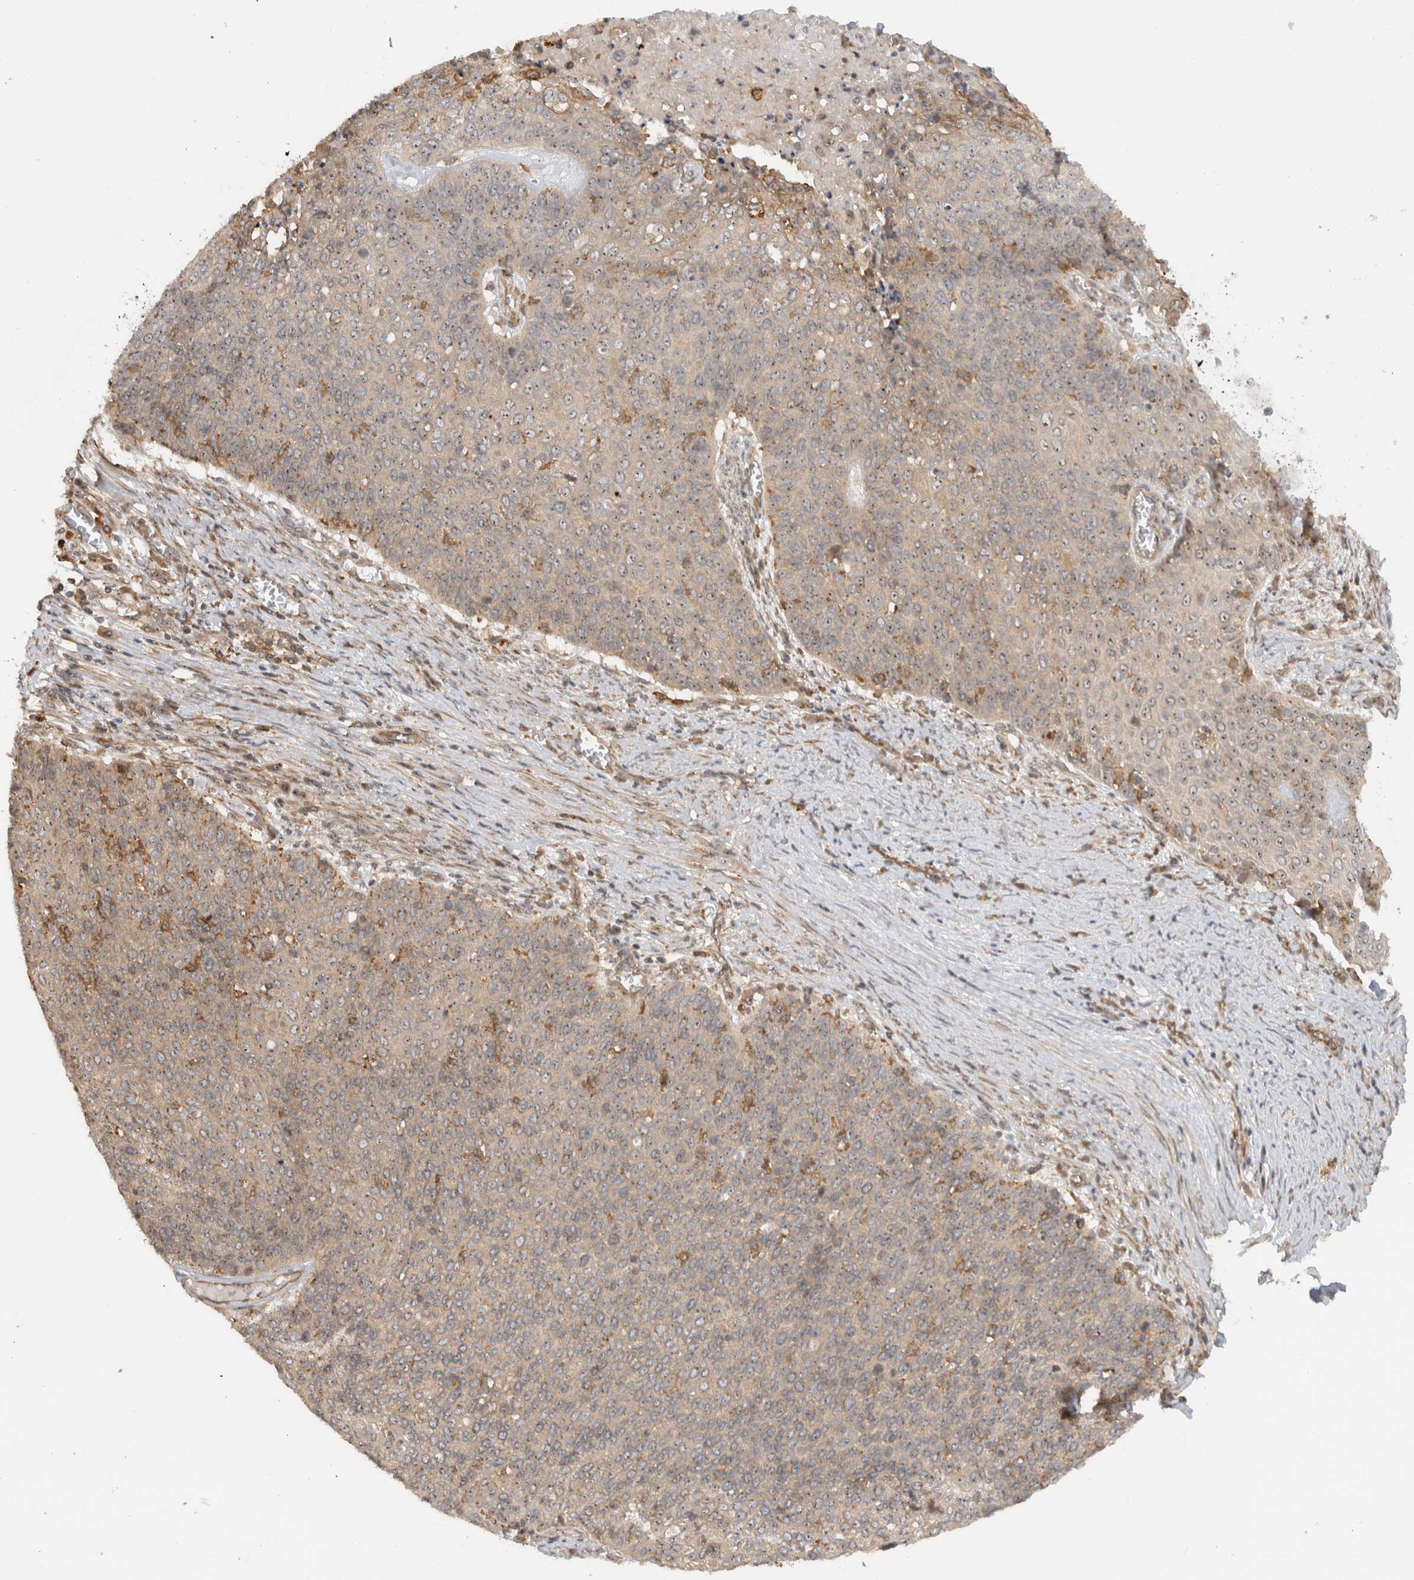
{"staining": {"intensity": "weak", "quantity": ">75%", "location": "cytoplasmic/membranous,nuclear"}, "tissue": "cervical cancer", "cell_type": "Tumor cells", "image_type": "cancer", "snomed": [{"axis": "morphology", "description": "Squamous cell carcinoma, NOS"}, {"axis": "topography", "description": "Cervix"}], "caption": "Squamous cell carcinoma (cervical) was stained to show a protein in brown. There is low levels of weak cytoplasmic/membranous and nuclear expression in about >75% of tumor cells.", "gene": "WASF2", "patient": {"sex": "female", "age": 39}}